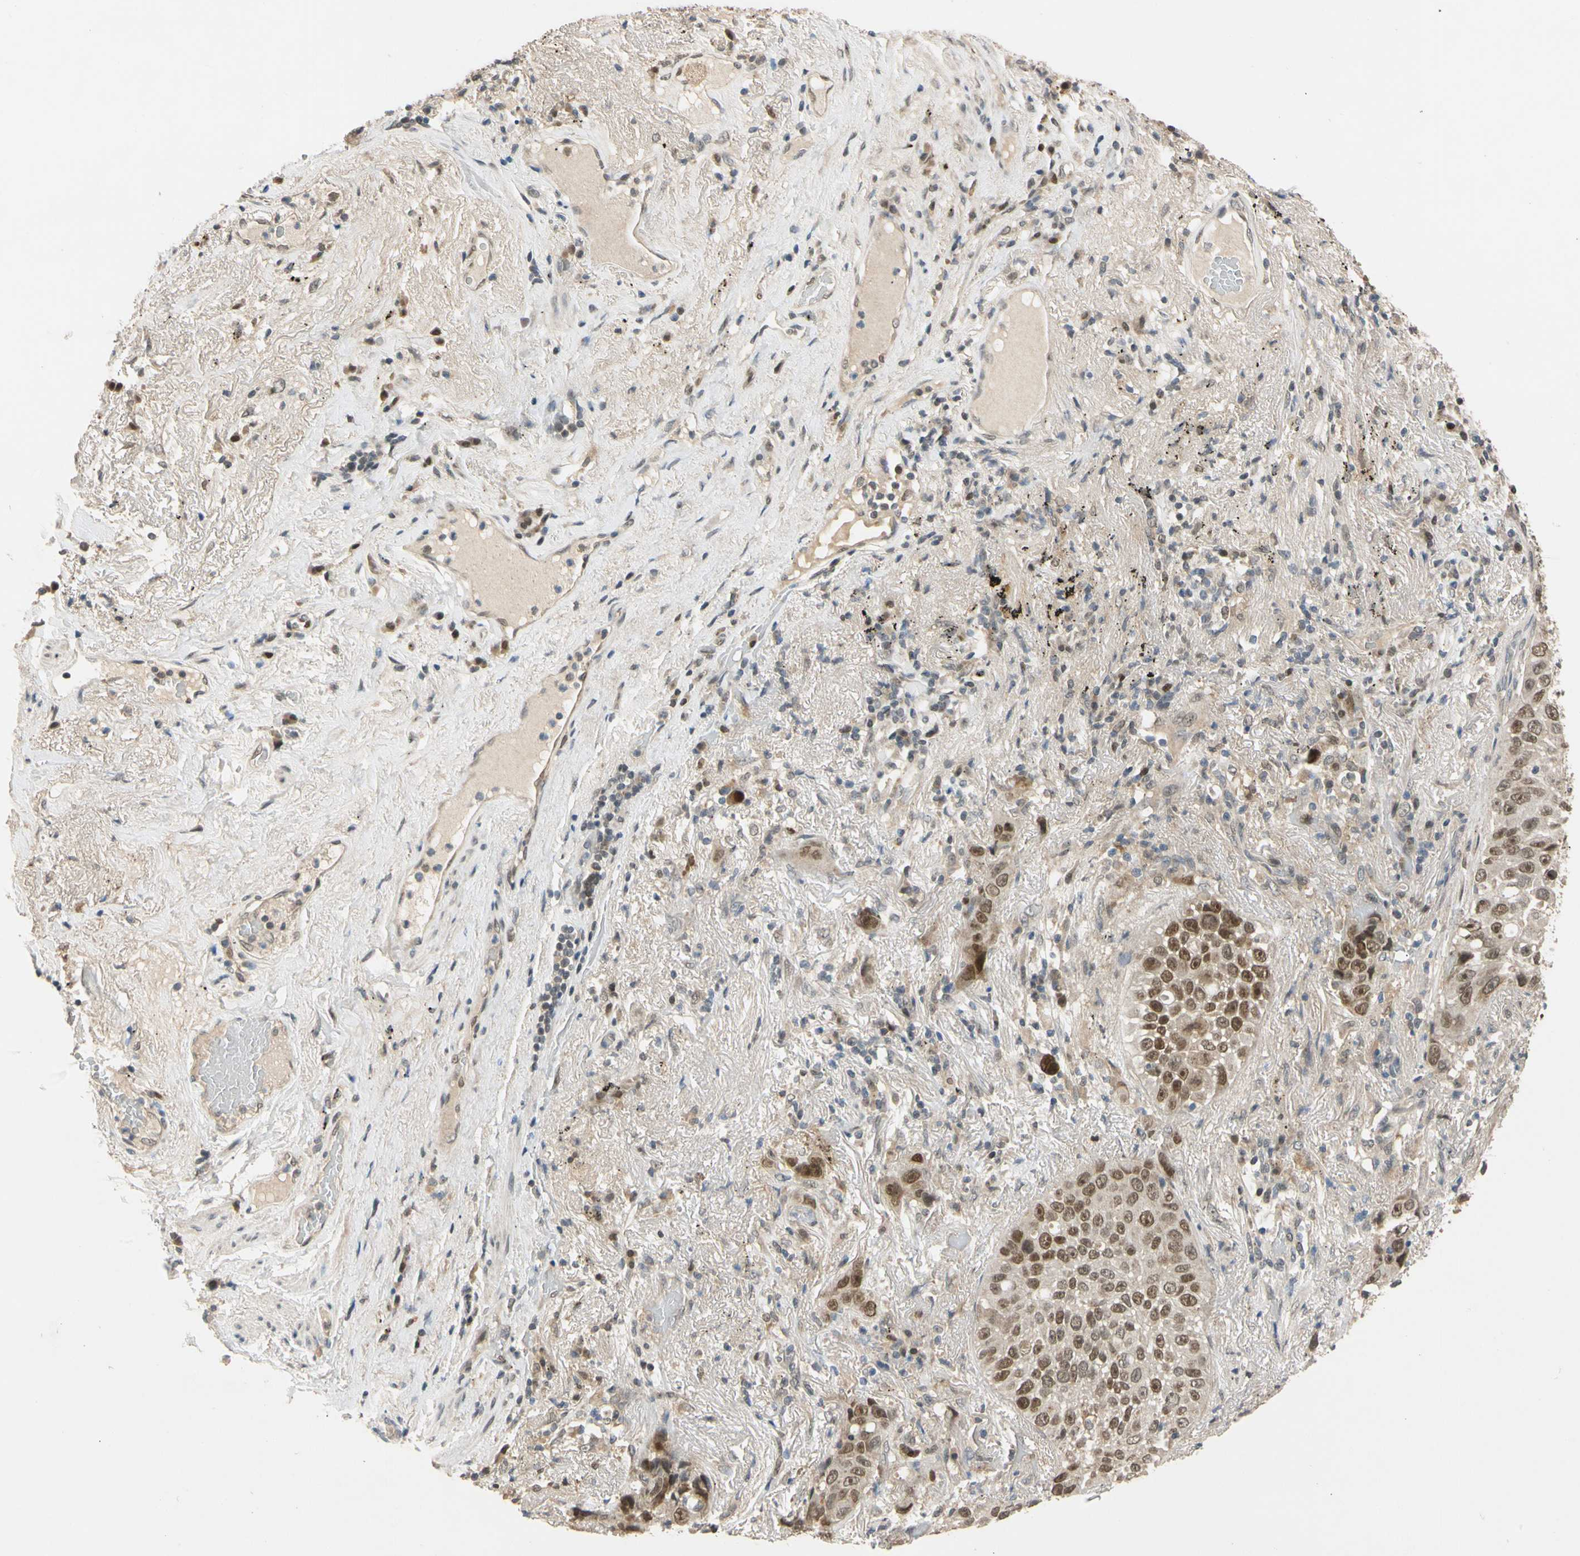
{"staining": {"intensity": "moderate", "quantity": ">75%", "location": "cytoplasmic/membranous,nuclear"}, "tissue": "lung cancer", "cell_type": "Tumor cells", "image_type": "cancer", "snomed": [{"axis": "morphology", "description": "Squamous cell carcinoma, NOS"}, {"axis": "topography", "description": "Lung"}], "caption": "Protein staining of lung cancer (squamous cell carcinoma) tissue shows moderate cytoplasmic/membranous and nuclear positivity in about >75% of tumor cells. The staining is performed using DAB brown chromogen to label protein expression. The nuclei are counter-stained blue using hematoxylin.", "gene": "RIOX2", "patient": {"sex": "male", "age": 57}}